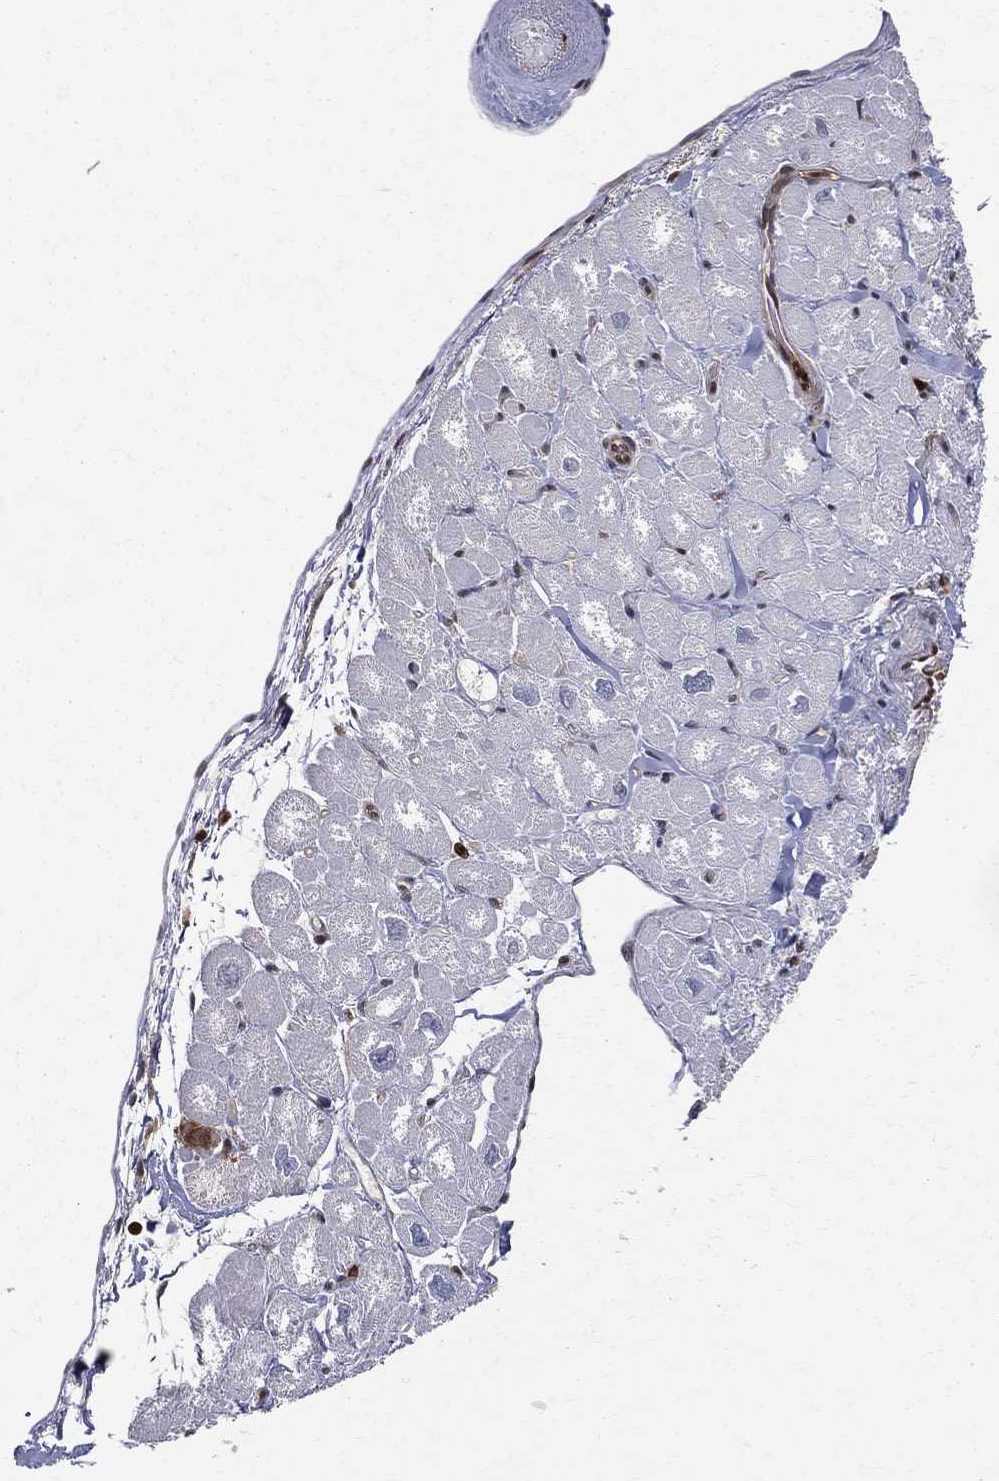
{"staining": {"intensity": "negative", "quantity": "none", "location": "none"}, "tissue": "heart muscle", "cell_type": "Cardiomyocytes", "image_type": "normal", "snomed": [{"axis": "morphology", "description": "Normal tissue, NOS"}, {"axis": "topography", "description": "Heart"}], "caption": "A histopathology image of heart muscle stained for a protein reveals no brown staining in cardiomyocytes.", "gene": "ENO1", "patient": {"sex": "male", "age": 55}}